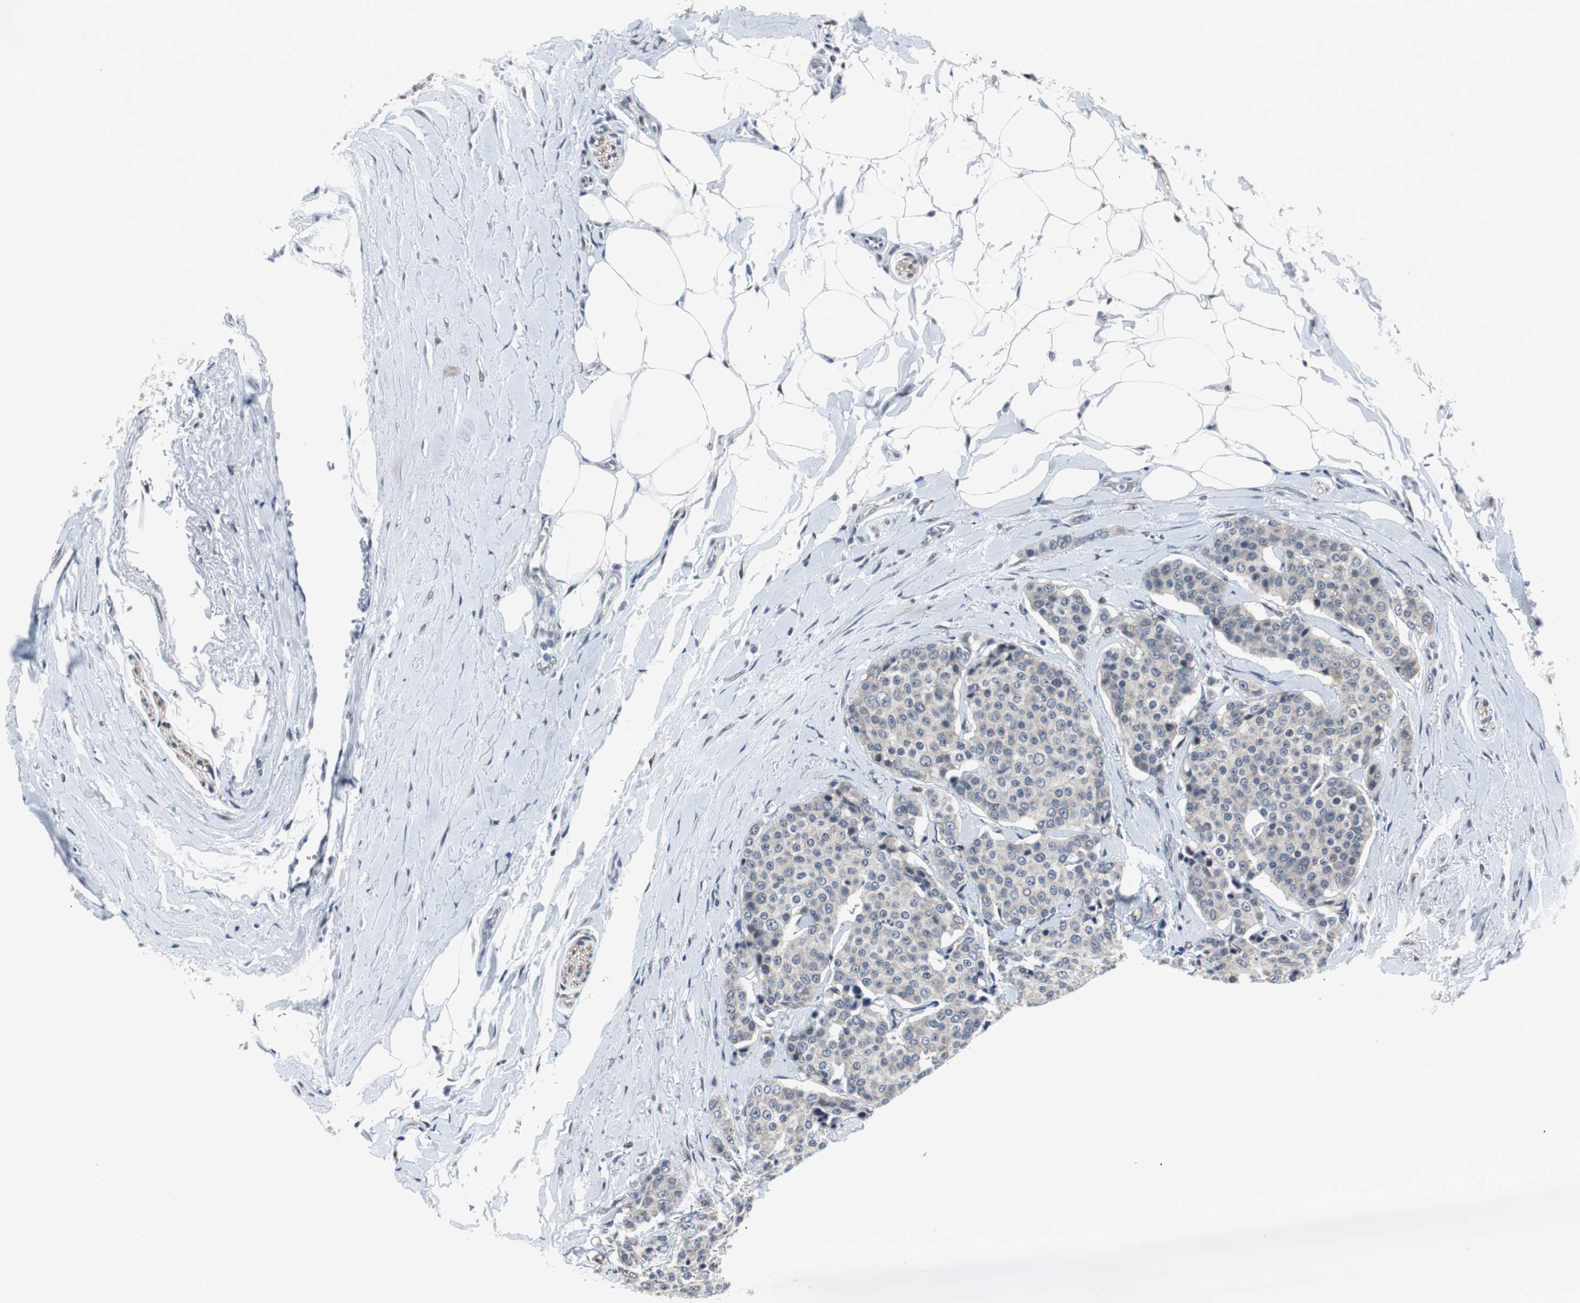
{"staining": {"intensity": "weak", "quantity": "25%-75%", "location": "cytoplasmic/membranous"}, "tissue": "carcinoid", "cell_type": "Tumor cells", "image_type": "cancer", "snomed": [{"axis": "morphology", "description": "Carcinoid, malignant, NOS"}, {"axis": "topography", "description": "Colon"}], "caption": "Immunohistochemistry (IHC) of human malignant carcinoid displays low levels of weak cytoplasmic/membranous expression in approximately 25%-75% of tumor cells.", "gene": "ZHX2", "patient": {"sex": "female", "age": 61}}